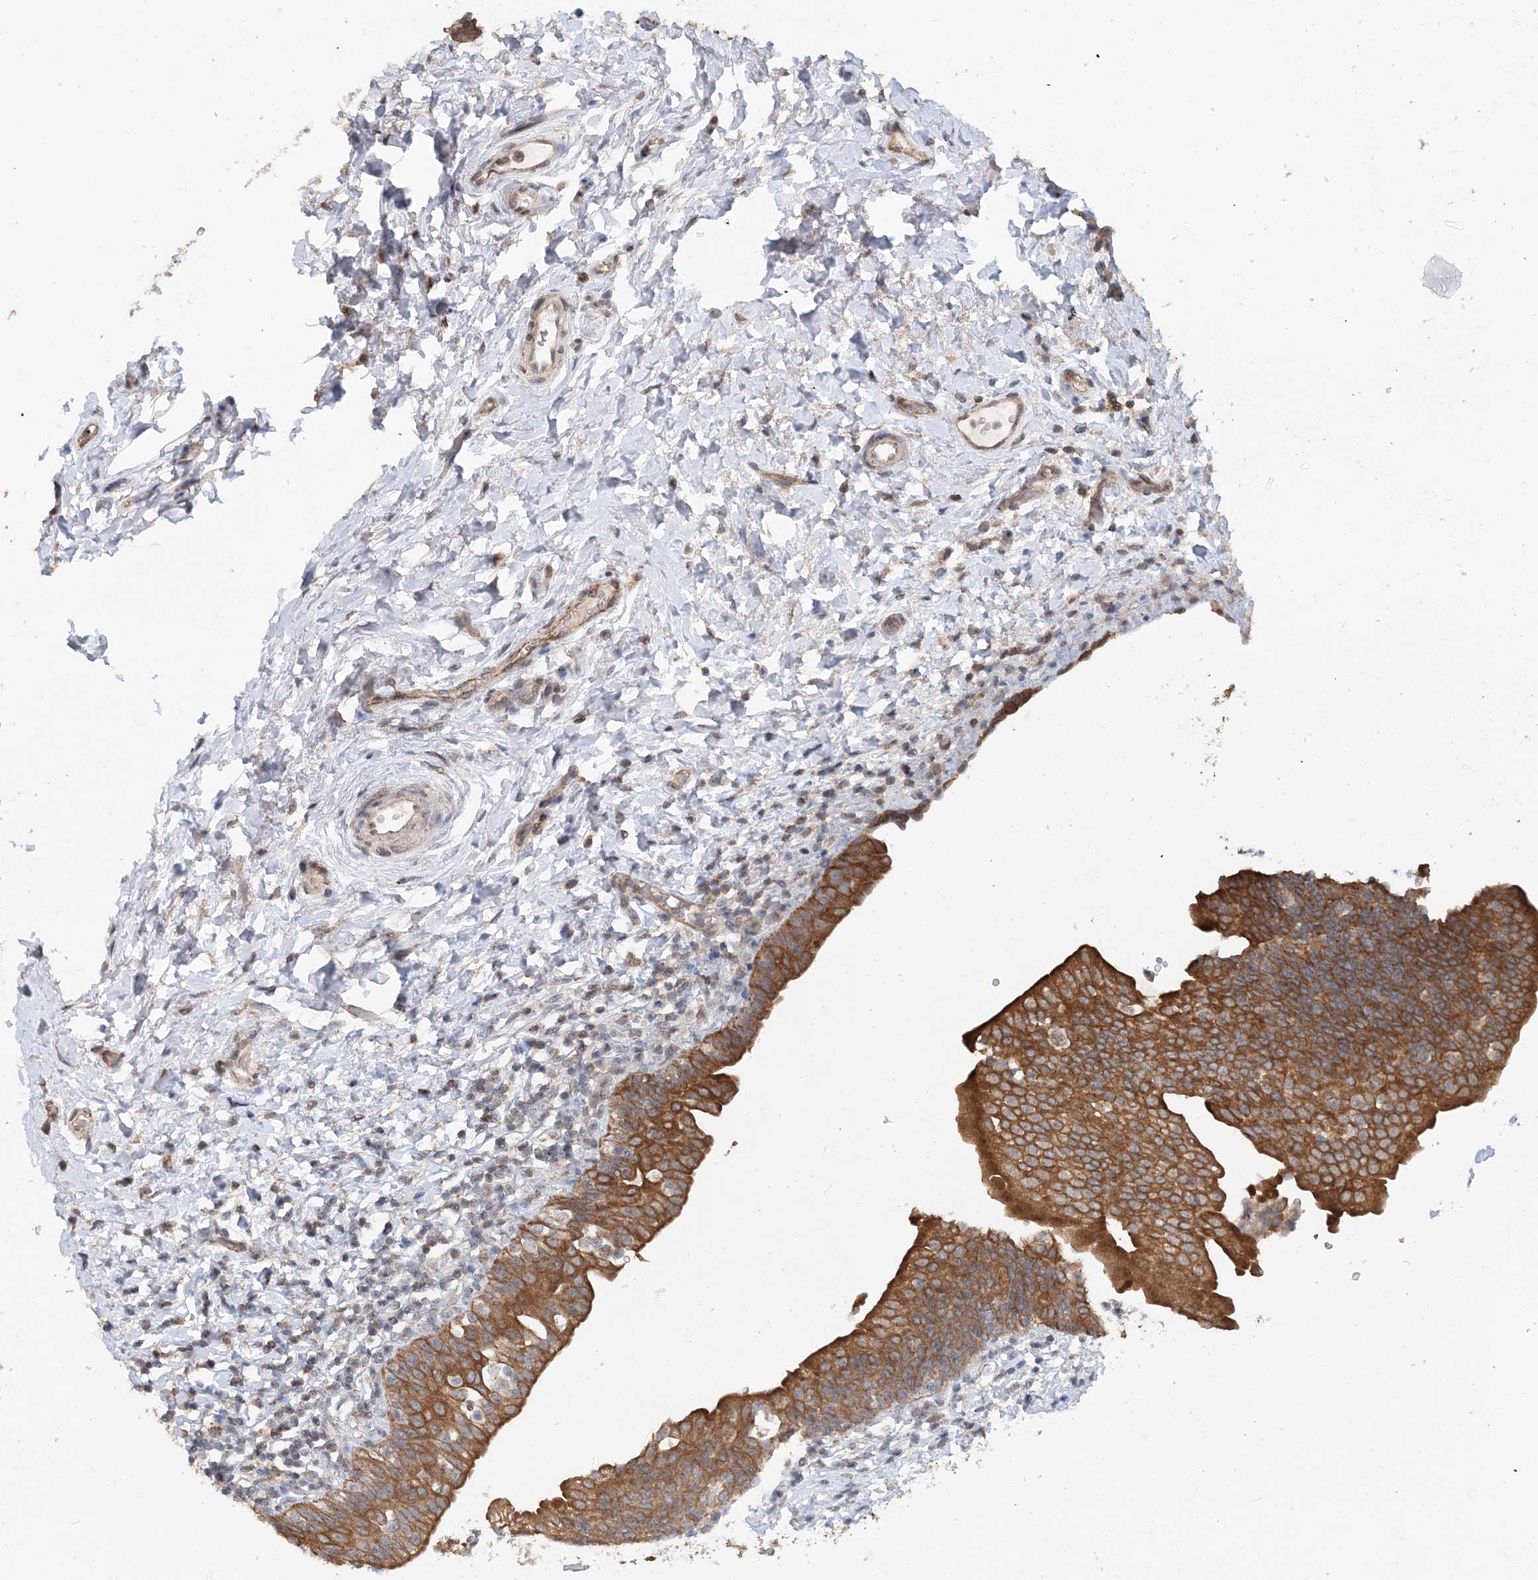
{"staining": {"intensity": "strong", "quantity": ">75%", "location": "cytoplasmic/membranous"}, "tissue": "urinary bladder", "cell_type": "Urothelial cells", "image_type": "normal", "snomed": [{"axis": "morphology", "description": "Normal tissue, NOS"}, {"axis": "topography", "description": "Urinary bladder"}], "caption": "A high amount of strong cytoplasmic/membranous positivity is present in approximately >75% of urothelial cells in normal urinary bladder.", "gene": "FBXO38", "patient": {"sex": "male", "age": 83}}